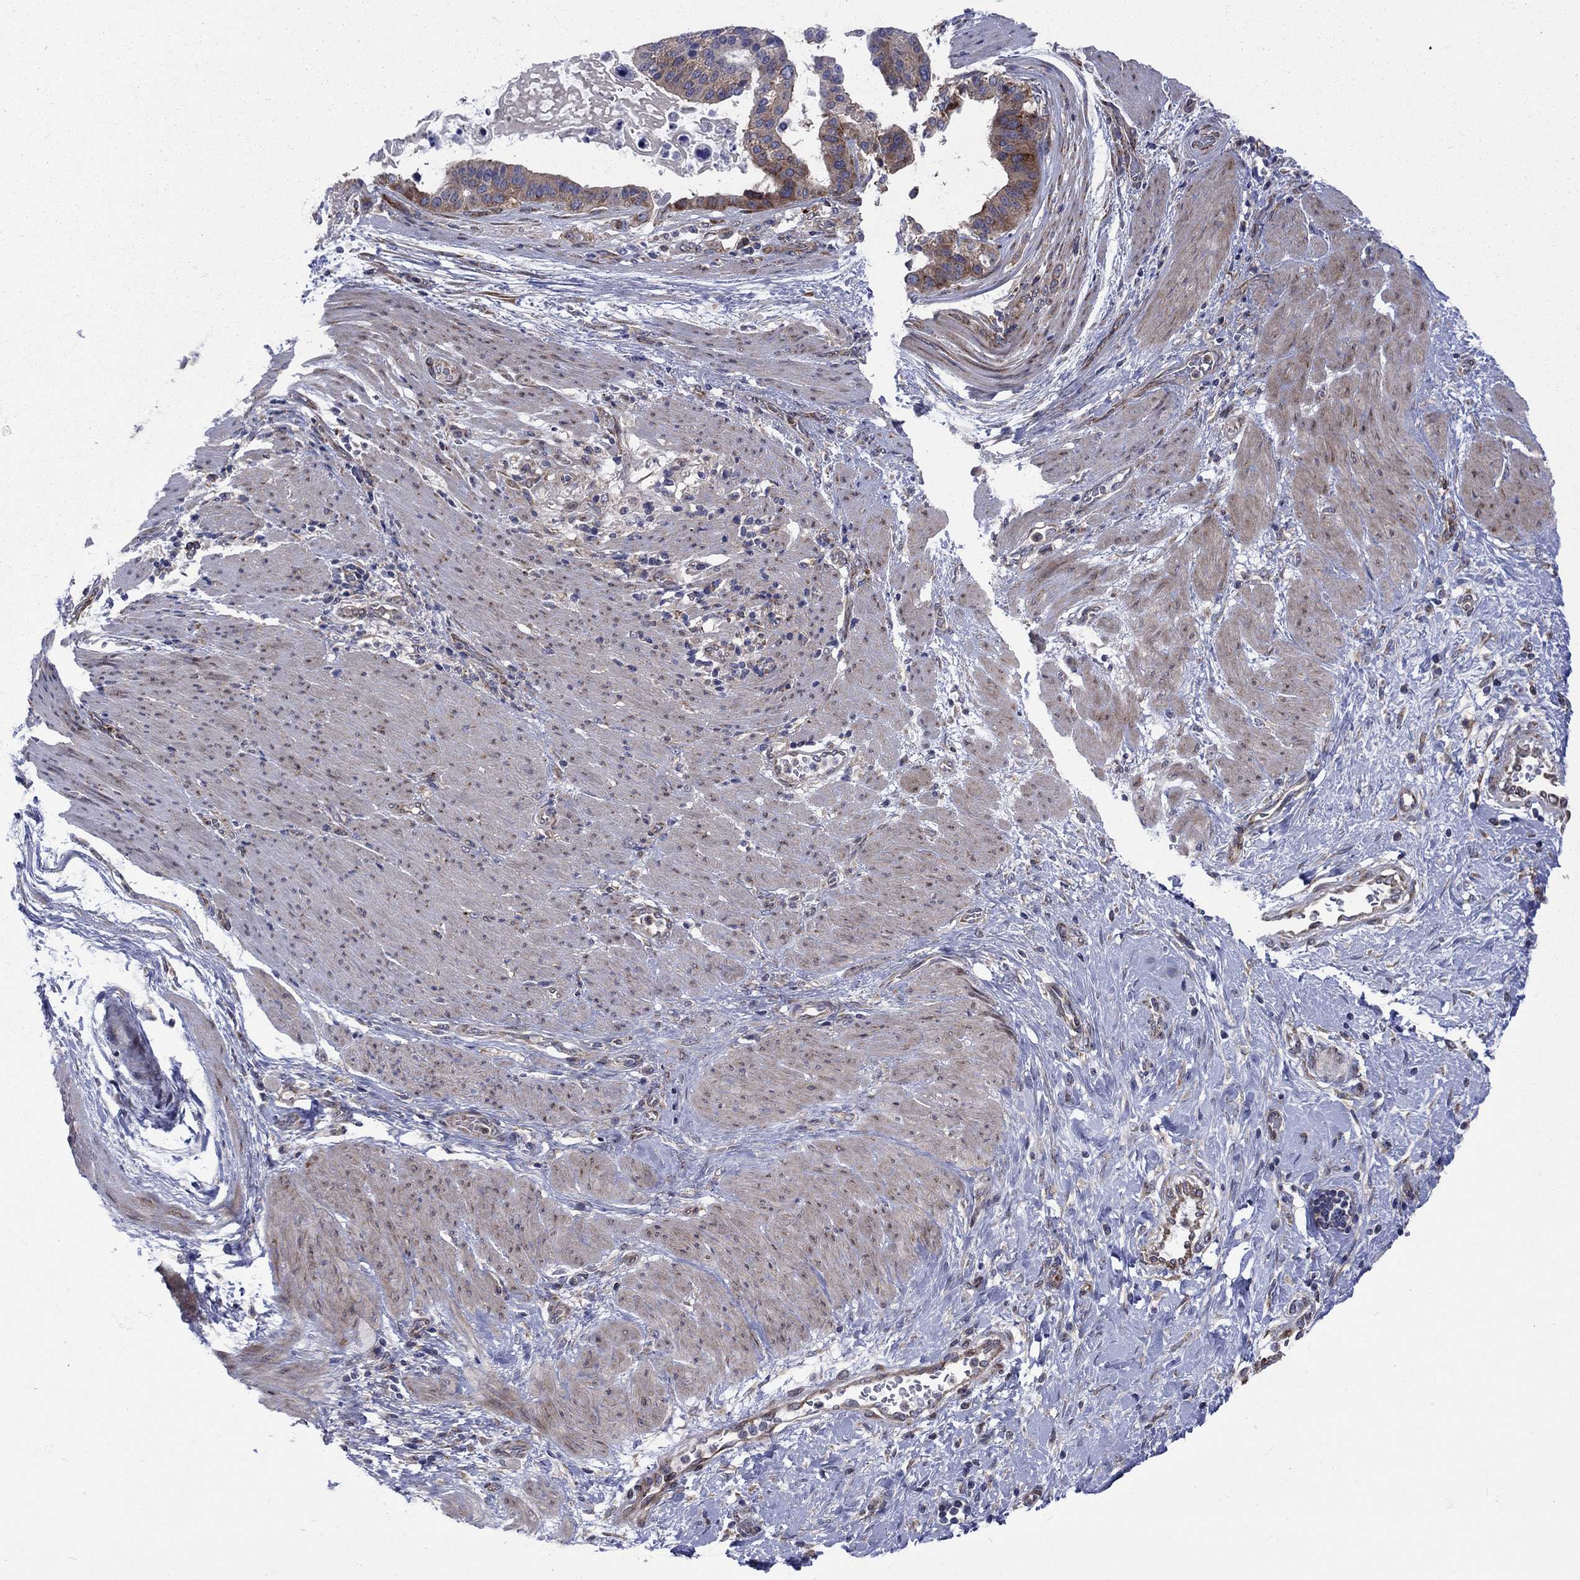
{"staining": {"intensity": "strong", "quantity": "25%-75%", "location": "cytoplasmic/membranous"}, "tissue": "stomach cancer", "cell_type": "Tumor cells", "image_type": "cancer", "snomed": [{"axis": "morphology", "description": "Adenocarcinoma, NOS"}, {"axis": "topography", "description": "Stomach"}], "caption": "Human stomach cancer stained with a brown dye displays strong cytoplasmic/membranous positive staining in about 25%-75% of tumor cells.", "gene": "GPR155", "patient": {"sex": "male", "age": 48}}